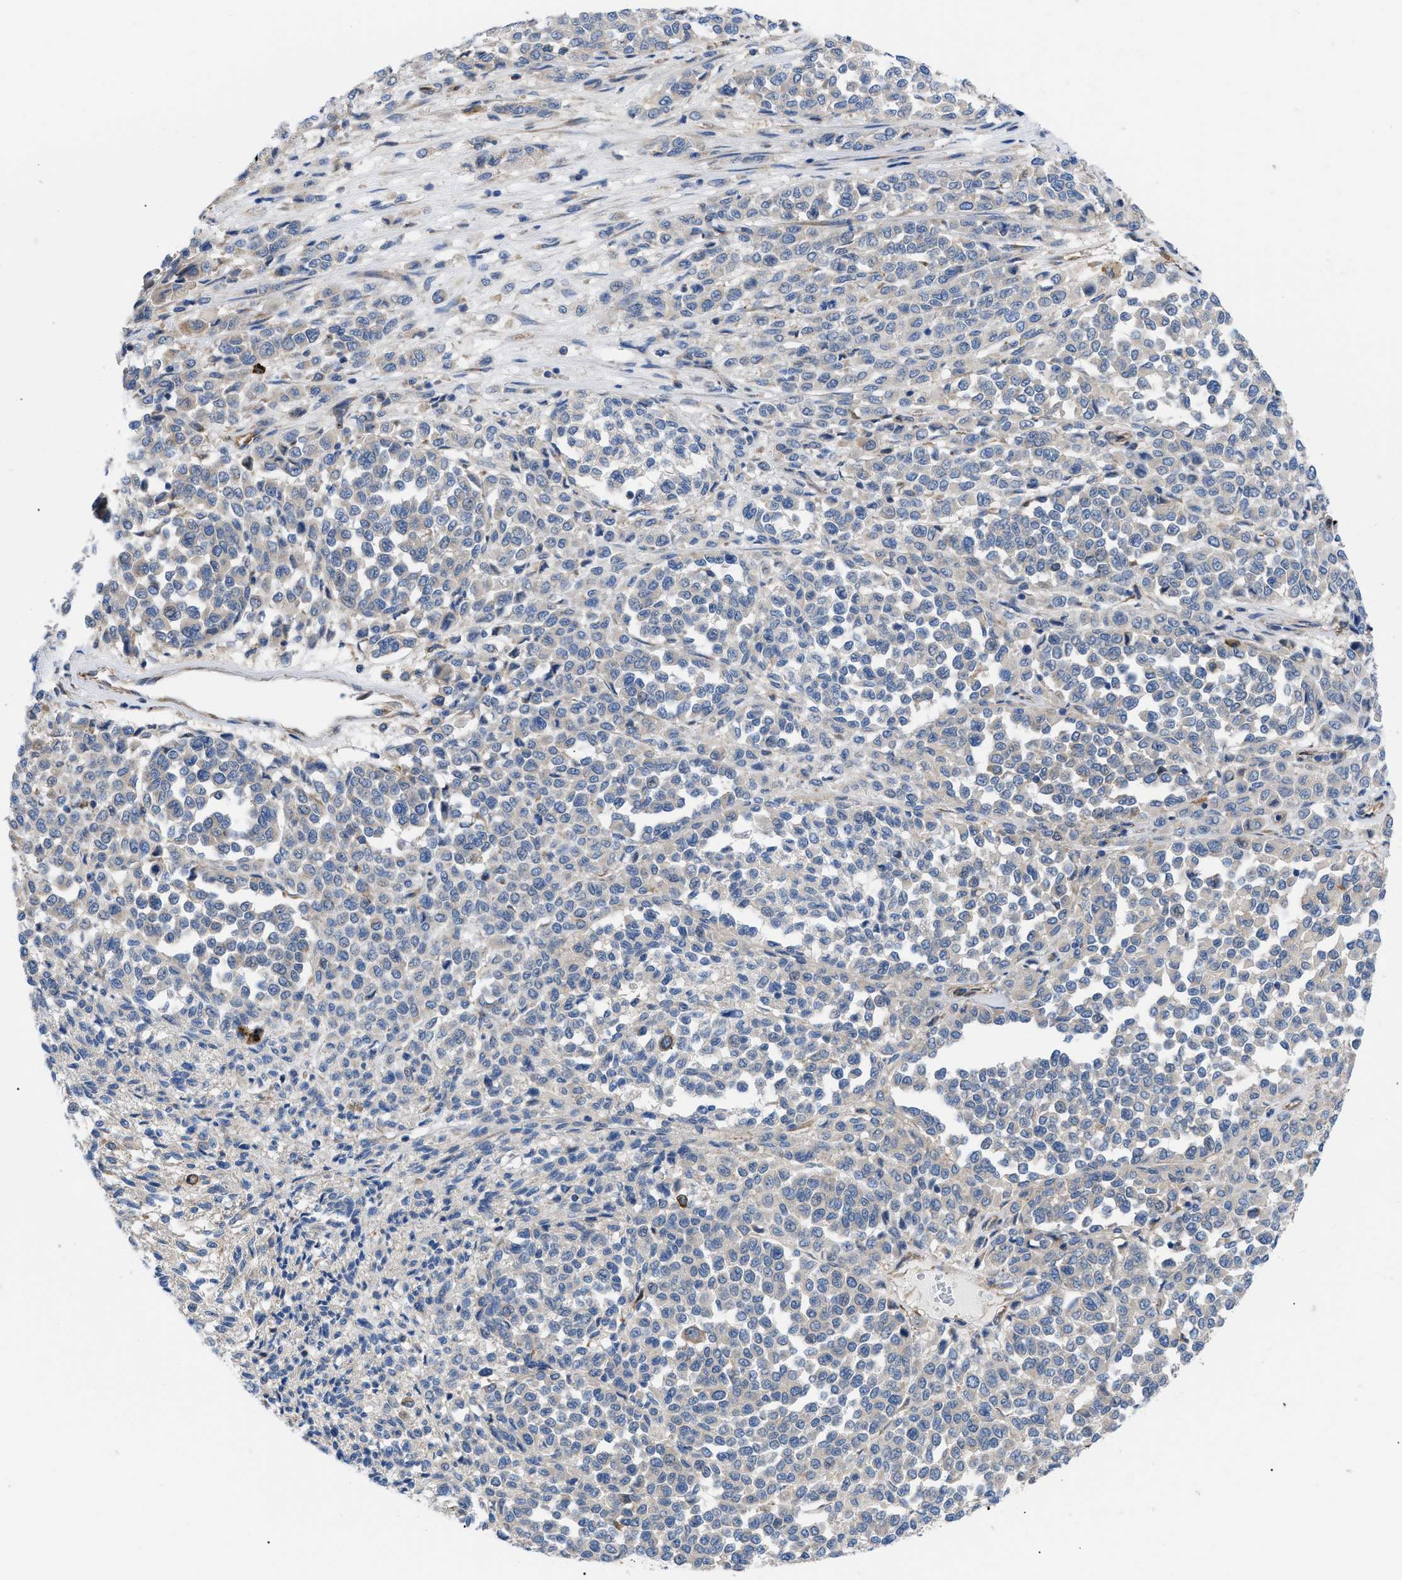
{"staining": {"intensity": "negative", "quantity": "none", "location": "none"}, "tissue": "melanoma", "cell_type": "Tumor cells", "image_type": "cancer", "snomed": [{"axis": "morphology", "description": "Malignant melanoma, Metastatic site"}, {"axis": "topography", "description": "Pancreas"}], "caption": "Malignant melanoma (metastatic site) was stained to show a protein in brown. There is no significant expression in tumor cells. Brightfield microscopy of immunohistochemistry (IHC) stained with DAB (brown) and hematoxylin (blue), captured at high magnification.", "gene": "HSPB8", "patient": {"sex": "female", "age": 30}}